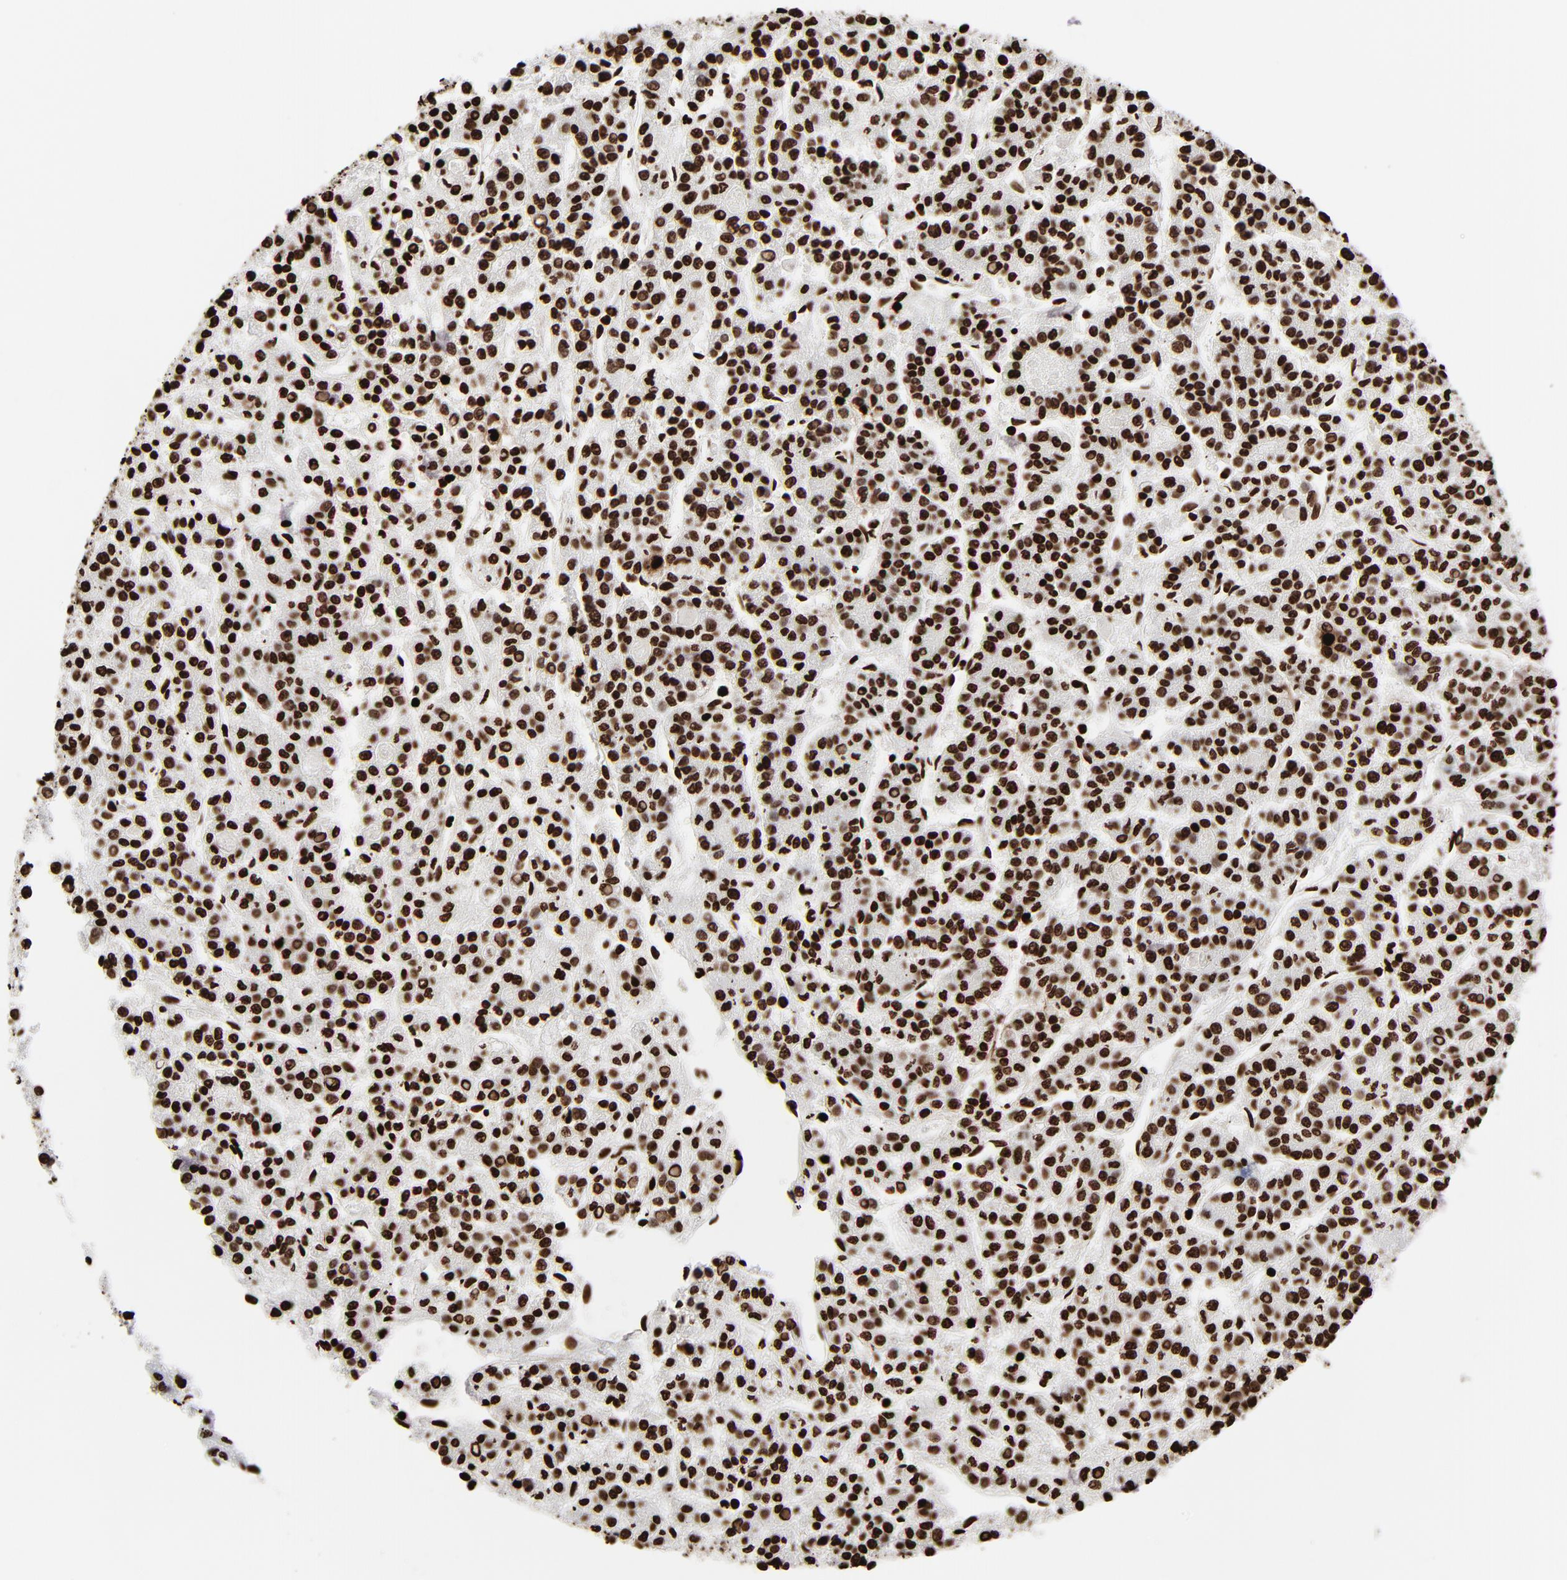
{"staining": {"intensity": "strong", "quantity": ">75%", "location": "nuclear"}, "tissue": "liver cancer", "cell_type": "Tumor cells", "image_type": "cancer", "snomed": [{"axis": "morphology", "description": "Carcinoma, Hepatocellular, NOS"}, {"axis": "topography", "description": "Liver"}], "caption": "A histopathology image of liver hepatocellular carcinoma stained for a protein exhibits strong nuclear brown staining in tumor cells. (brown staining indicates protein expression, while blue staining denotes nuclei).", "gene": "H3-4", "patient": {"sex": "male", "age": 70}}